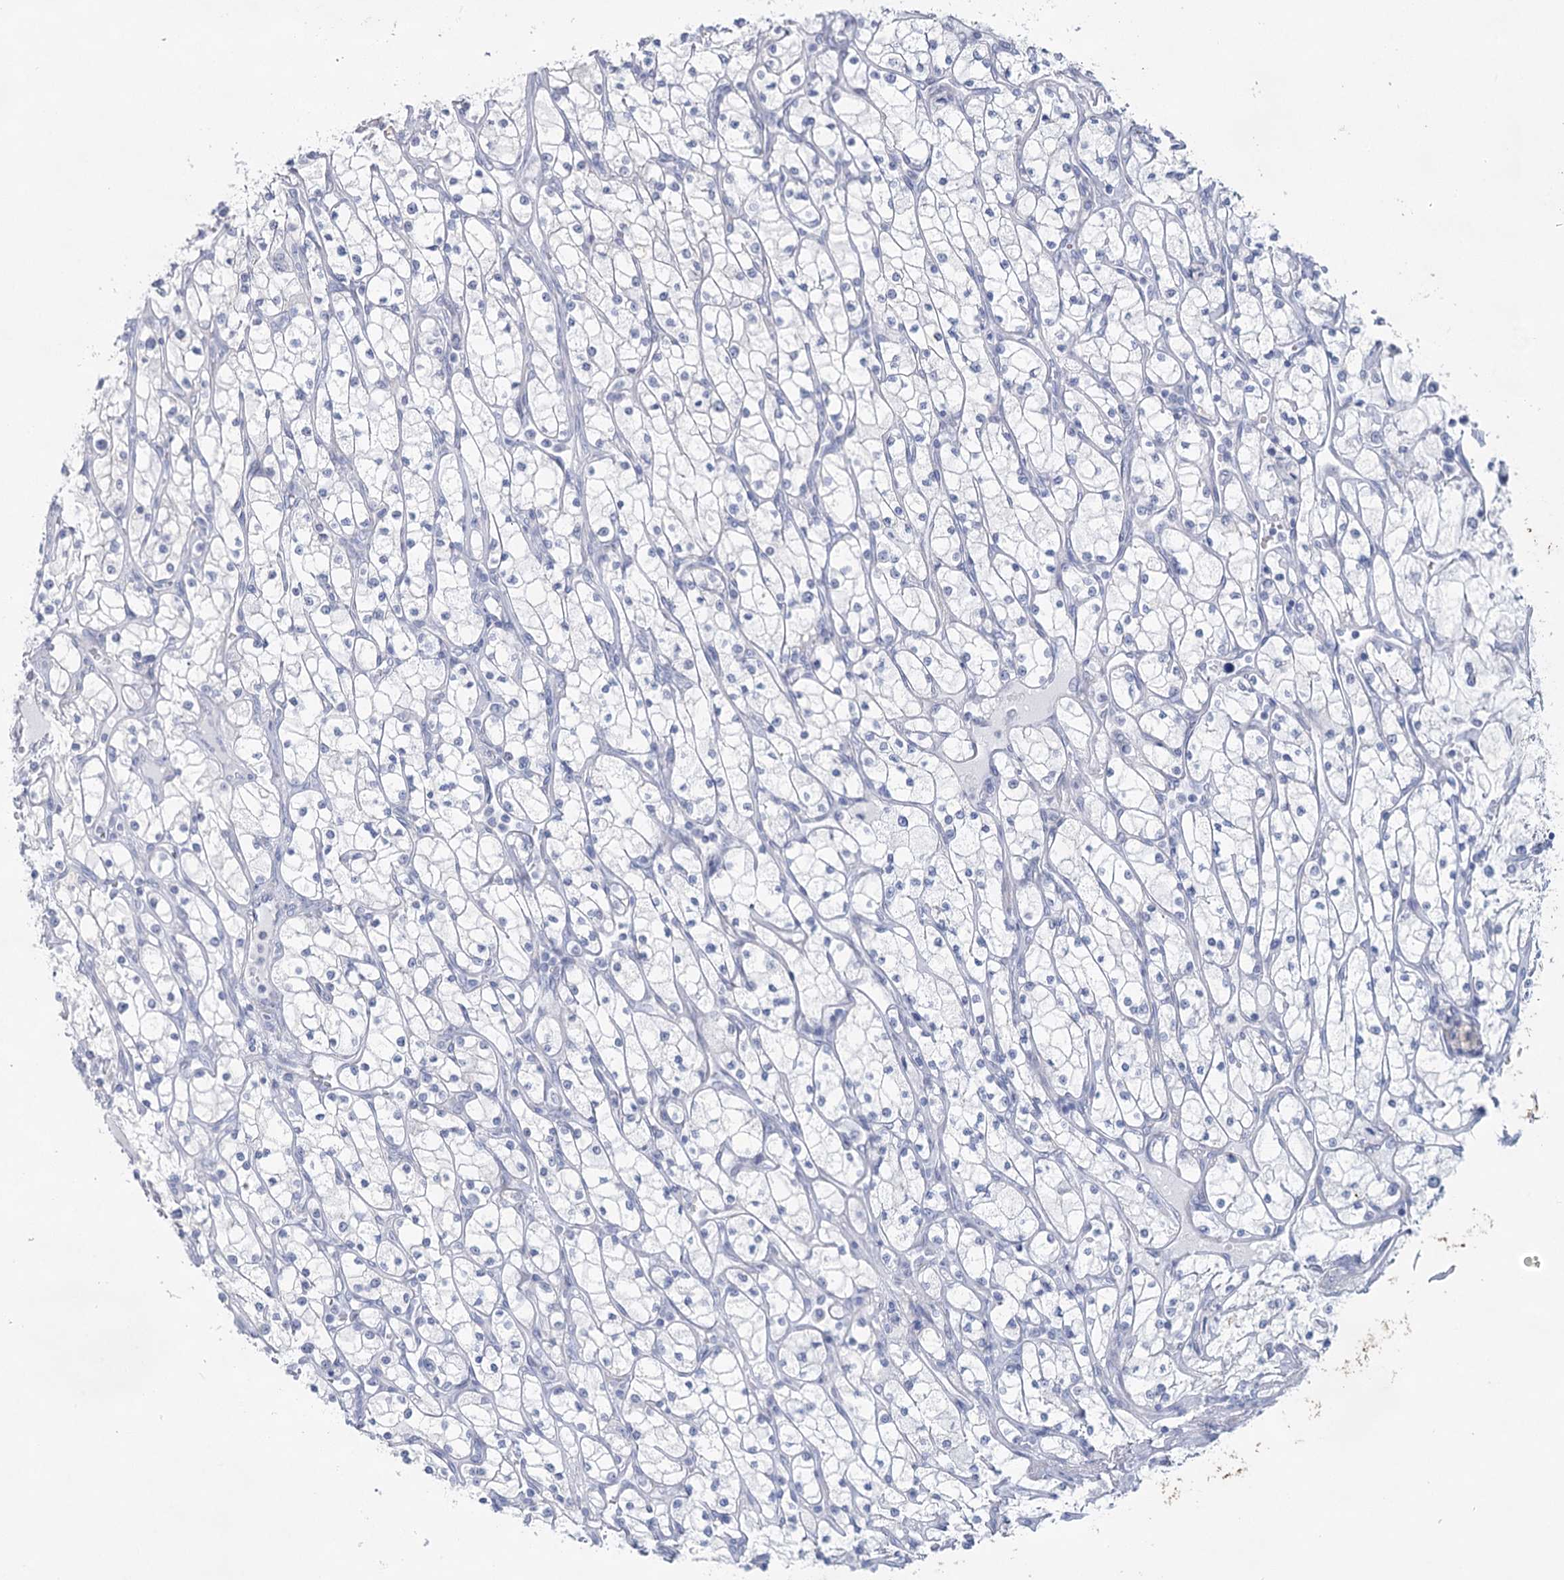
{"staining": {"intensity": "negative", "quantity": "none", "location": "none"}, "tissue": "renal cancer", "cell_type": "Tumor cells", "image_type": "cancer", "snomed": [{"axis": "morphology", "description": "Adenocarcinoma, NOS"}, {"axis": "topography", "description": "Kidney"}], "caption": "Human renal cancer stained for a protein using immunohistochemistry demonstrates no positivity in tumor cells.", "gene": "CCDC88A", "patient": {"sex": "male", "age": 80}}